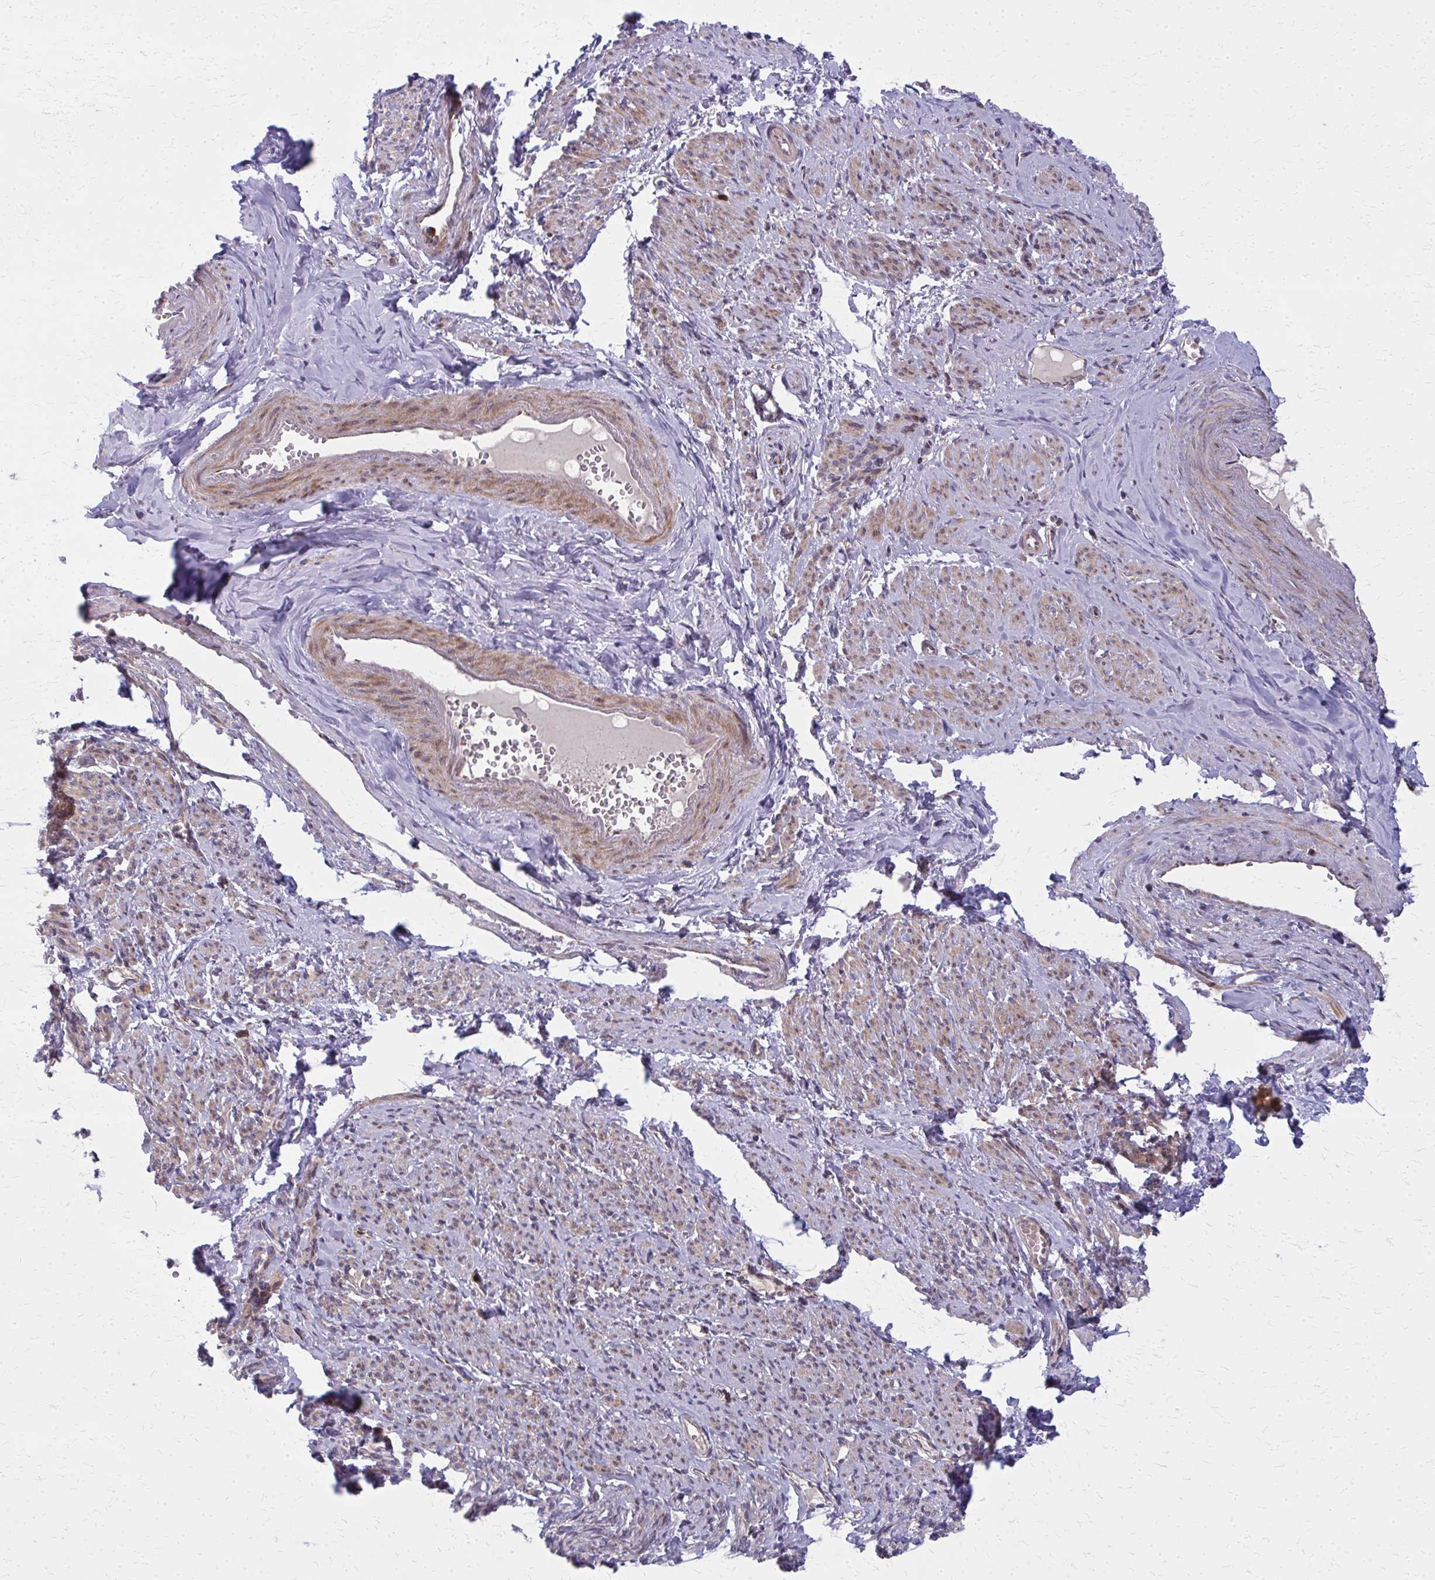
{"staining": {"intensity": "moderate", "quantity": ">75%", "location": "cytoplasmic/membranous"}, "tissue": "smooth muscle", "cell_type": "Smooth muscle cells", "image_type": "normal", "snomed": [{"axis": "morphology", "description": "Normal tissue, NOS"}, {"axis": "topography", "description": "Smooth muscle"}], "caption": "DAB (3,3'-diaminobenzidine) immunohistochemical staining of unremarkable human smooth muscle displays moderate cytoplasmic/membranous protein positivity in approximately >75% of smooth muscle cells. The staining was performed using DAB (3,3'-diaminobenzidine), with brown indicating positive protein expression. Nuclei are stained blue with hematoxylin.", "gene": "MCCC1", "patient": {"sex": "female", "age": 65}}